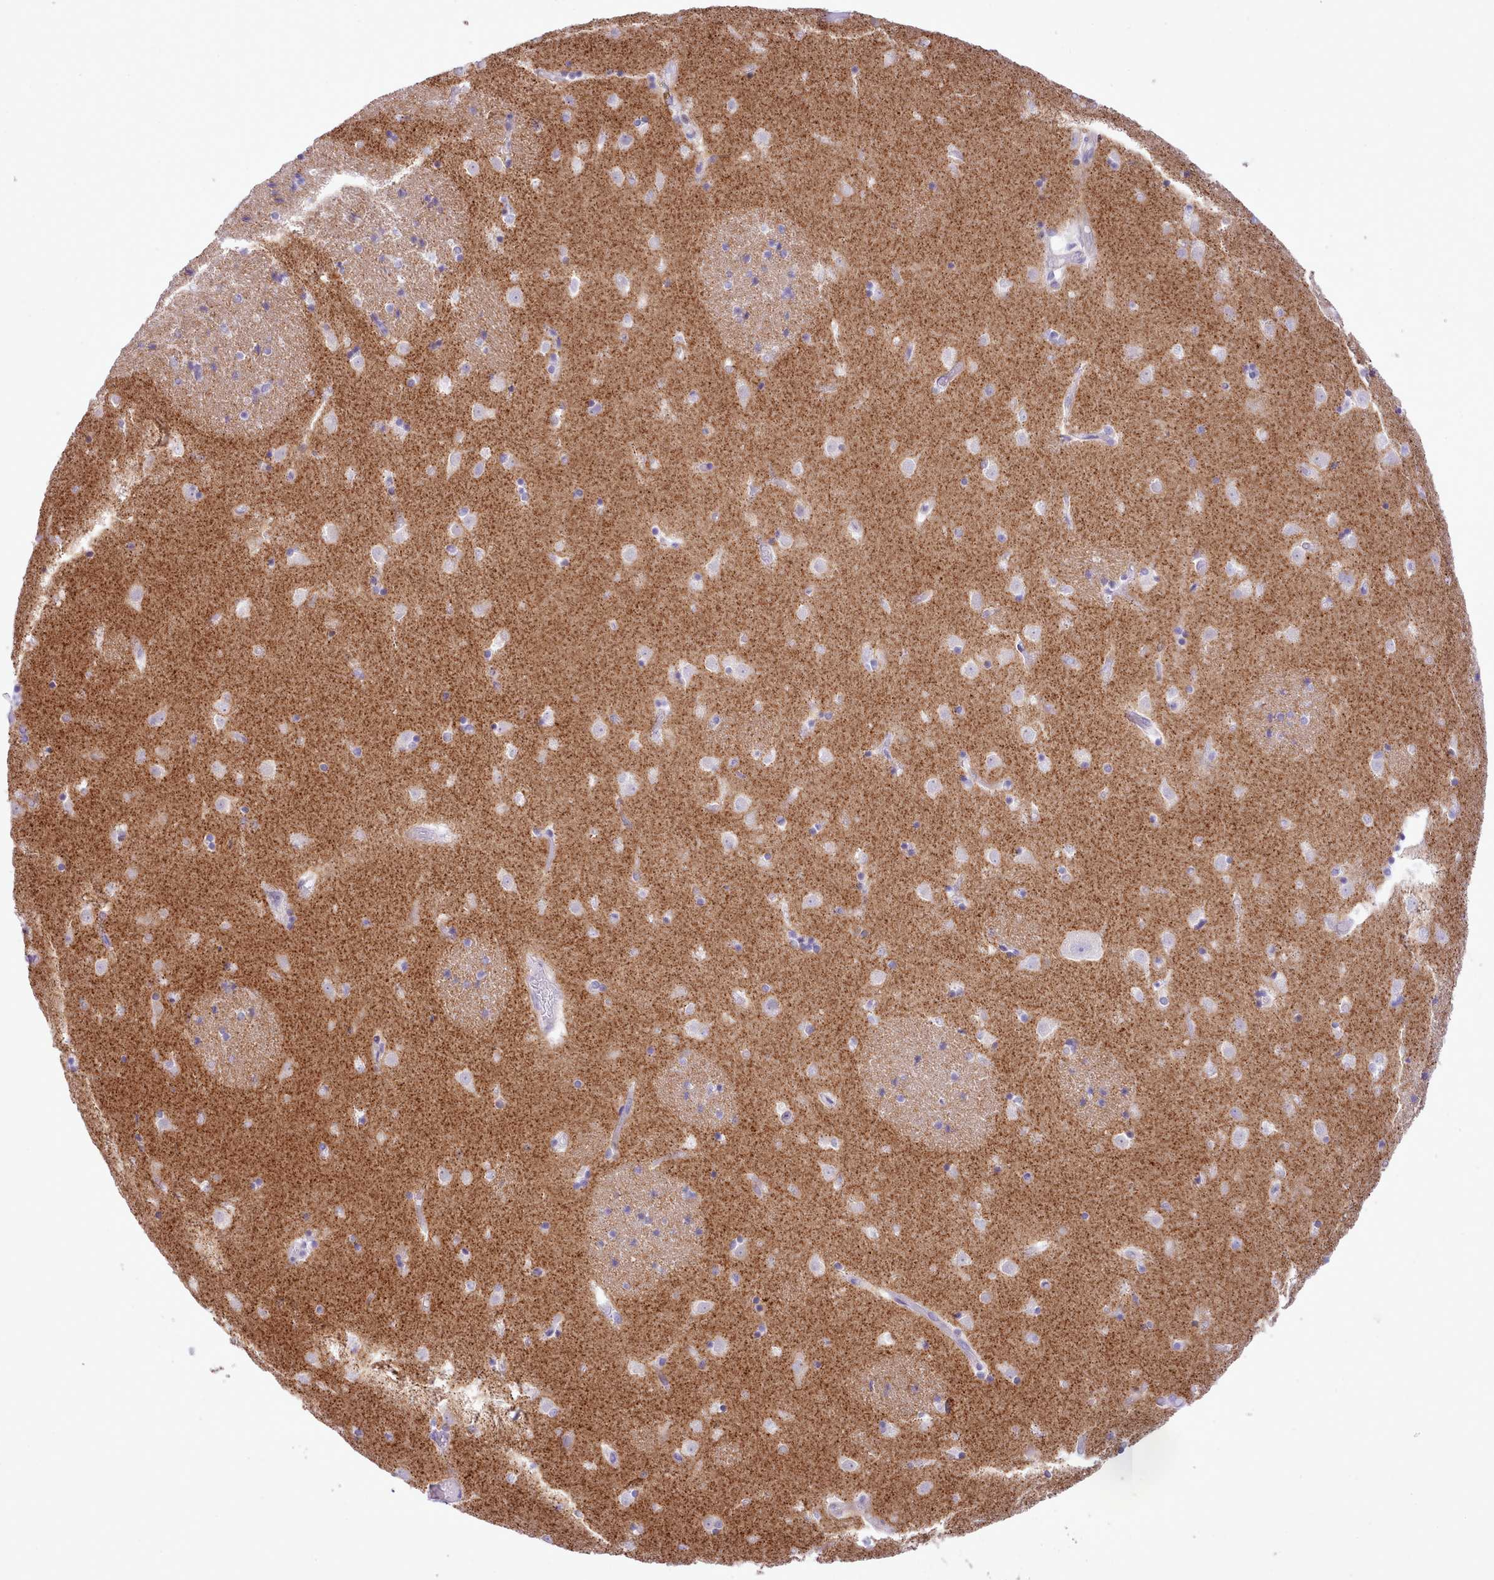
{"staining": {"intensity": "negative", "quantity": "none", "location": "none"}, "tissue": "caudate", "cell_type": "Glial cells", "image_type": "normal", "snomed": [{"axis": "morphology", "description": "Normal tissue, NOS"}, {"axis": "topography", "description": "Lateral ventricle wall"}], "caption": "IHC photomicrograph of unremarkable human caudate stained for a protein (brown), which displays no positivity in glial cells. The staining was performed using DAB (3,3'-diaminobenzidine) to visualize the protein expression in brown, while the nuclei were stained in blue with hematoxylin (Magnification: 20x).", "gene": "MDFI", "patient": {"sex": "female", "age": 52}}